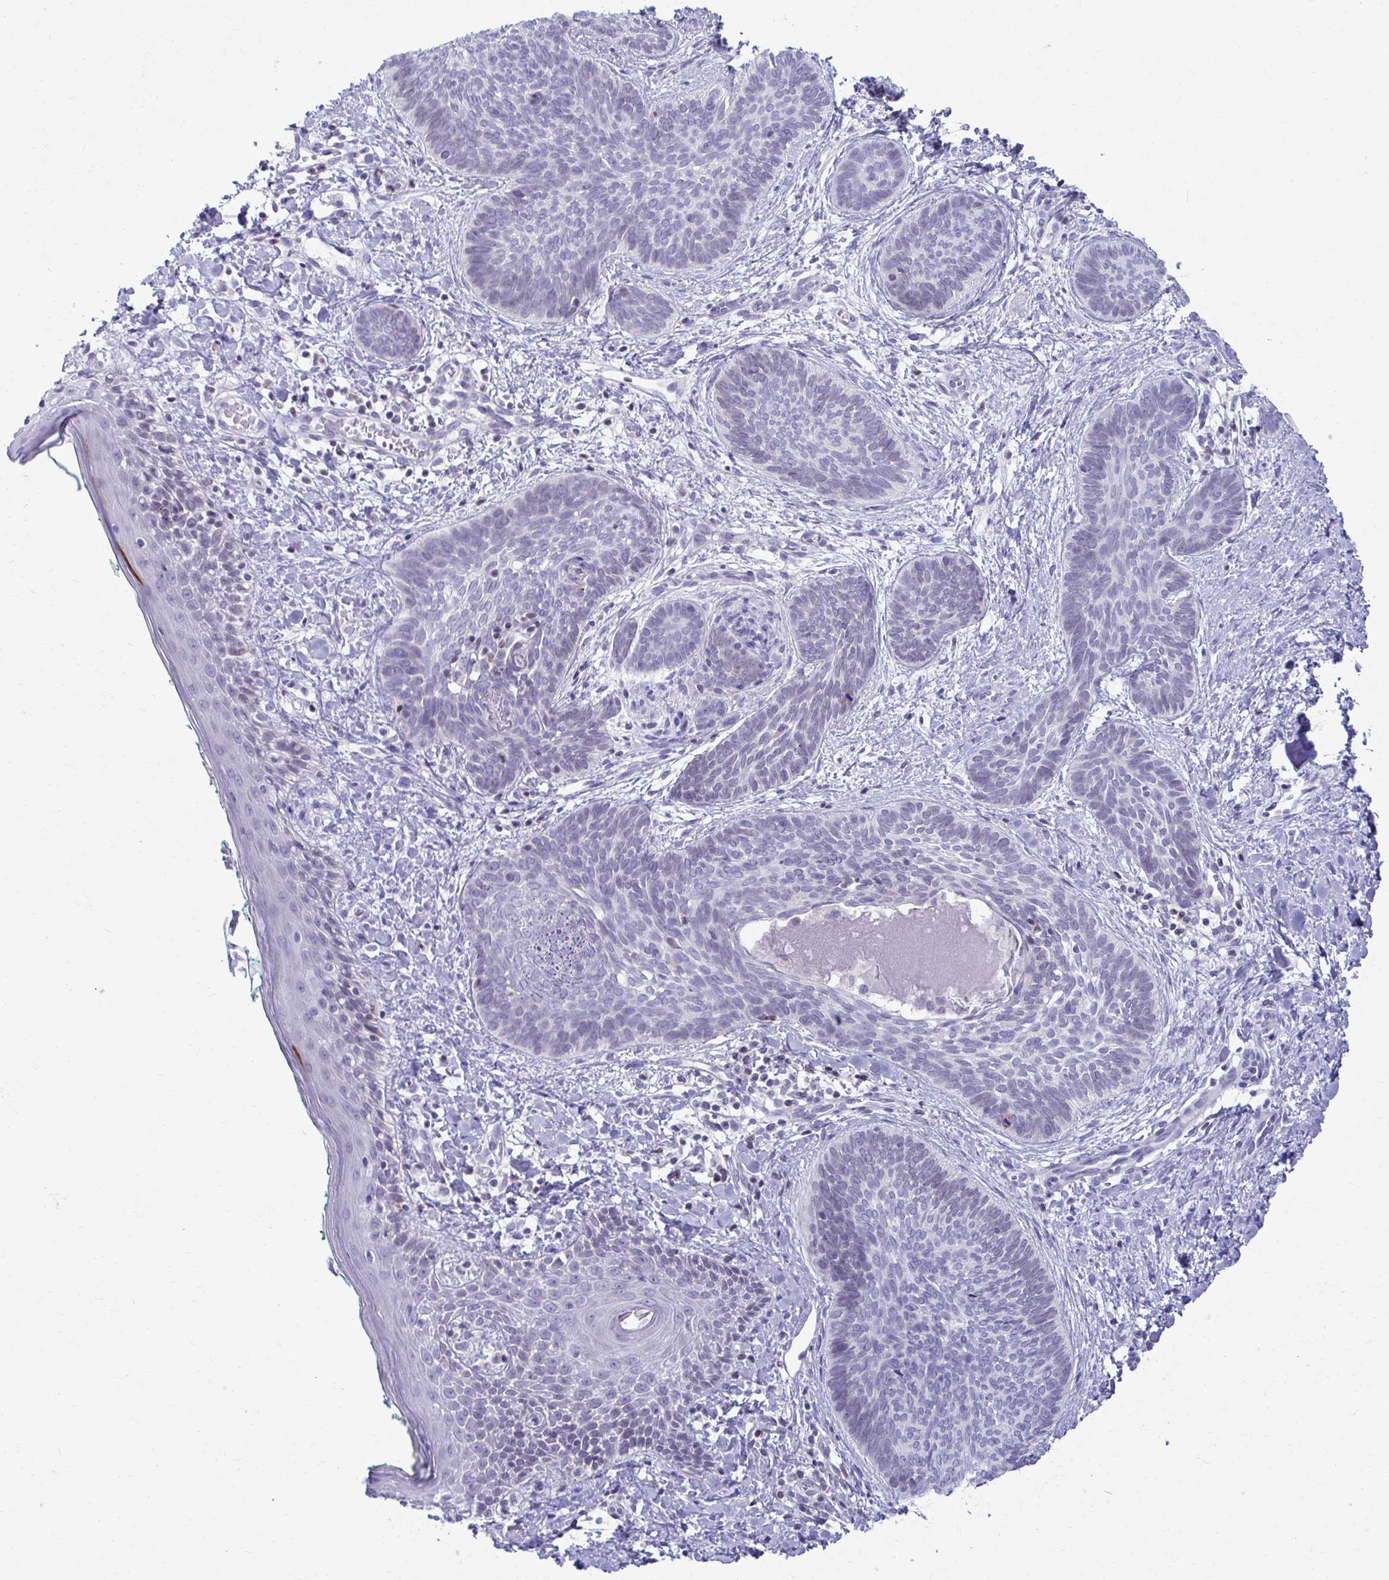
{"staining": {"intensity": "negative", "quantity": "none", "location": "none"}, "tissue": "skin cancer", "cell_type": "Tumor cells", "image_type": "cancer", "snomed": [{"axis": "morphology", "description": "Basal cell carcinoma"}, {"axis": "topography", "description": "Skin"}], "caption": "This is an immunohistochemistry photomicrograph of human skin cancer (basal cell carcinoma). There is no positivity in tumor cells.", "gene": "OR7A5", "patient": {"sex": "female", "age": 81}}